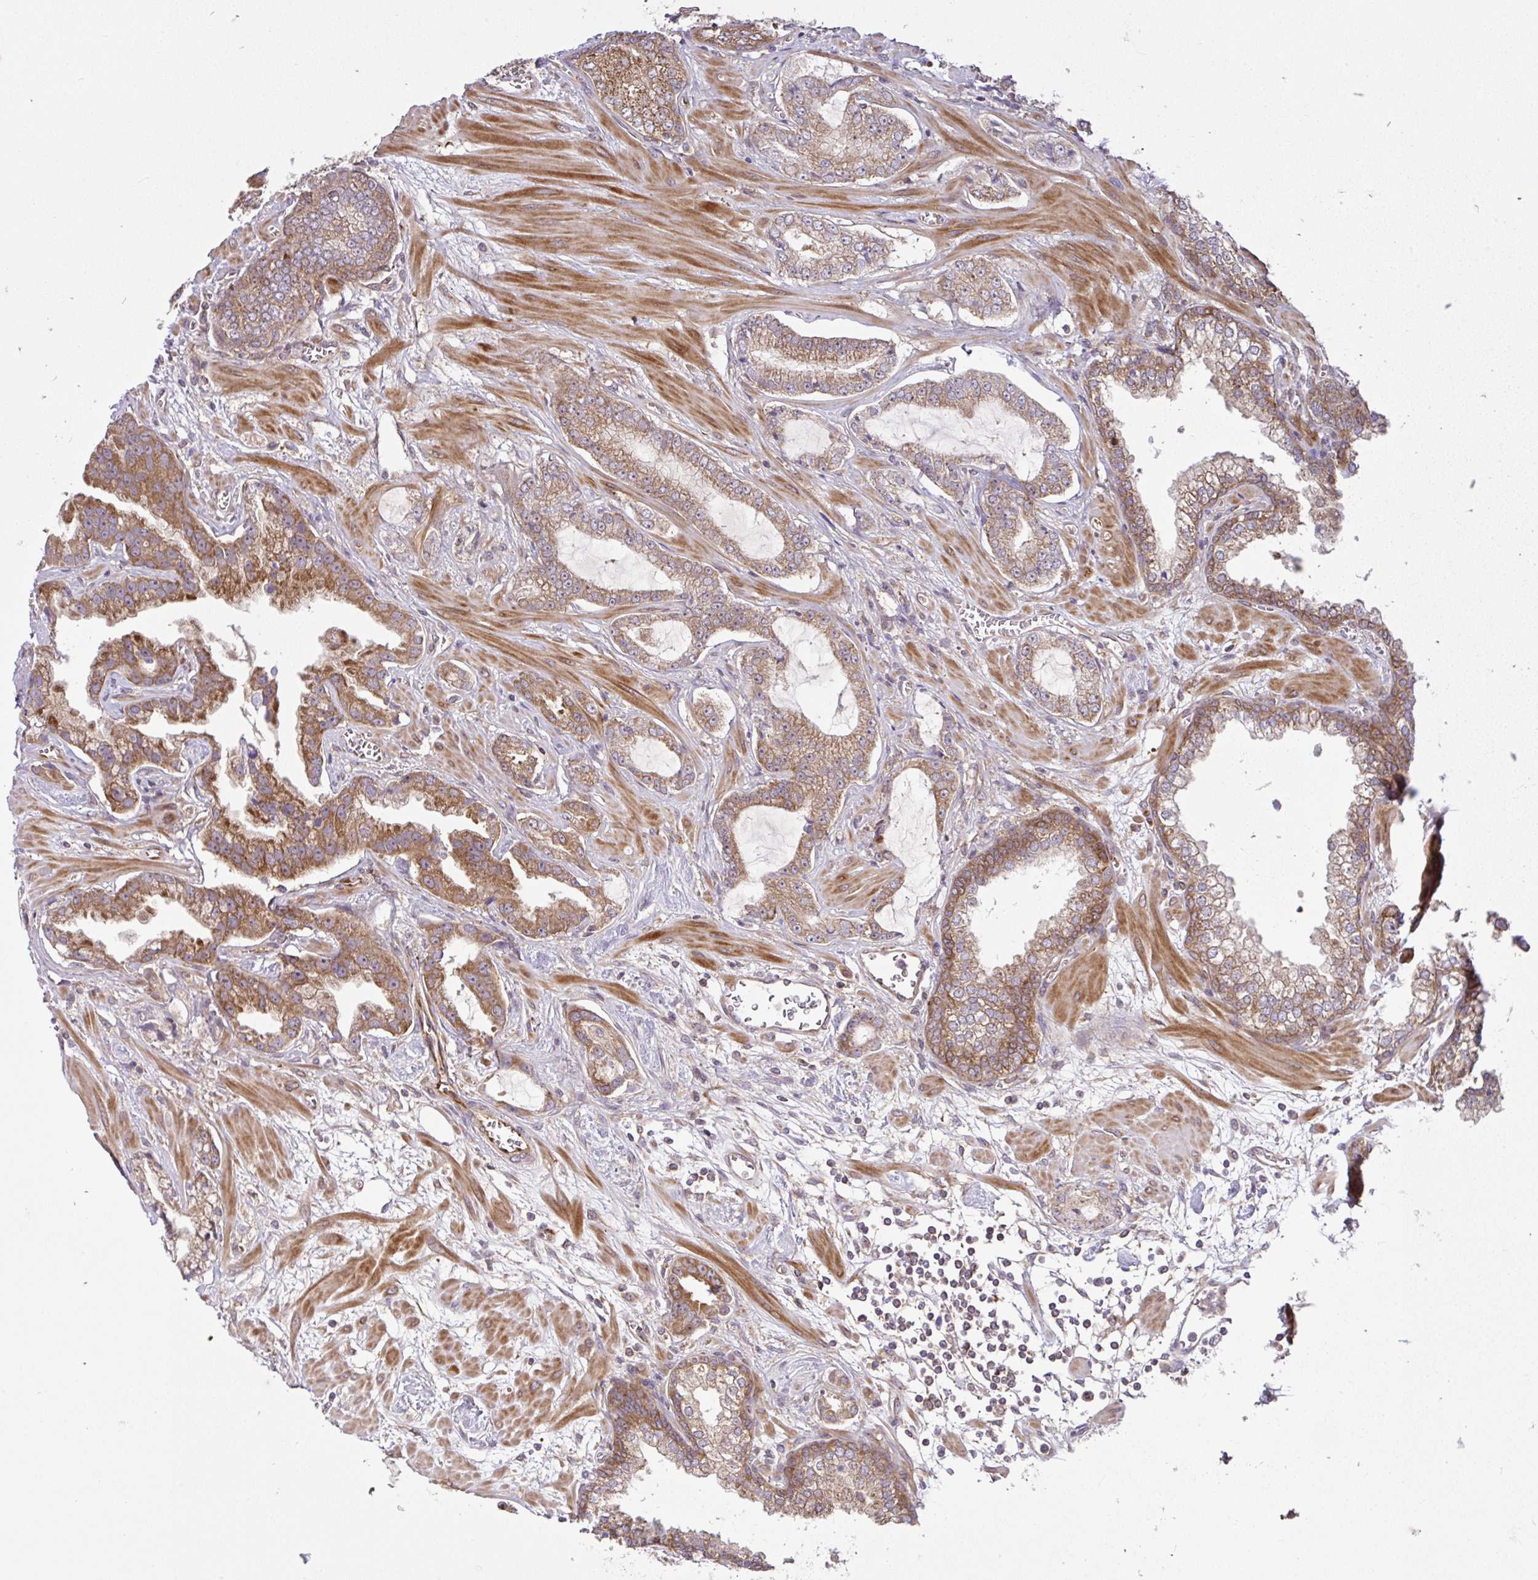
{"staining": {"intensity": "moderate", "quantity": ">75%", "location": "cytoplasmic/membranous"}, "tissue": "prostate cancer", "cell_type": "Tumor cells", "image_type": "cancer", "snomed": [{"axis": "morphology", "description": "Adenocarcinoma, Low grade"}, {"axis": "topography", "description": "Prostate"}], "caption": "This is an image of immunohistochemistry staining of low-grade adenocarcinoma (prostate), which shows moderate positivity in the cytoplasmic/membranous of tumor cells.", "gene": "NTPCR", "patient": {"sex": "male", "age": 62}}